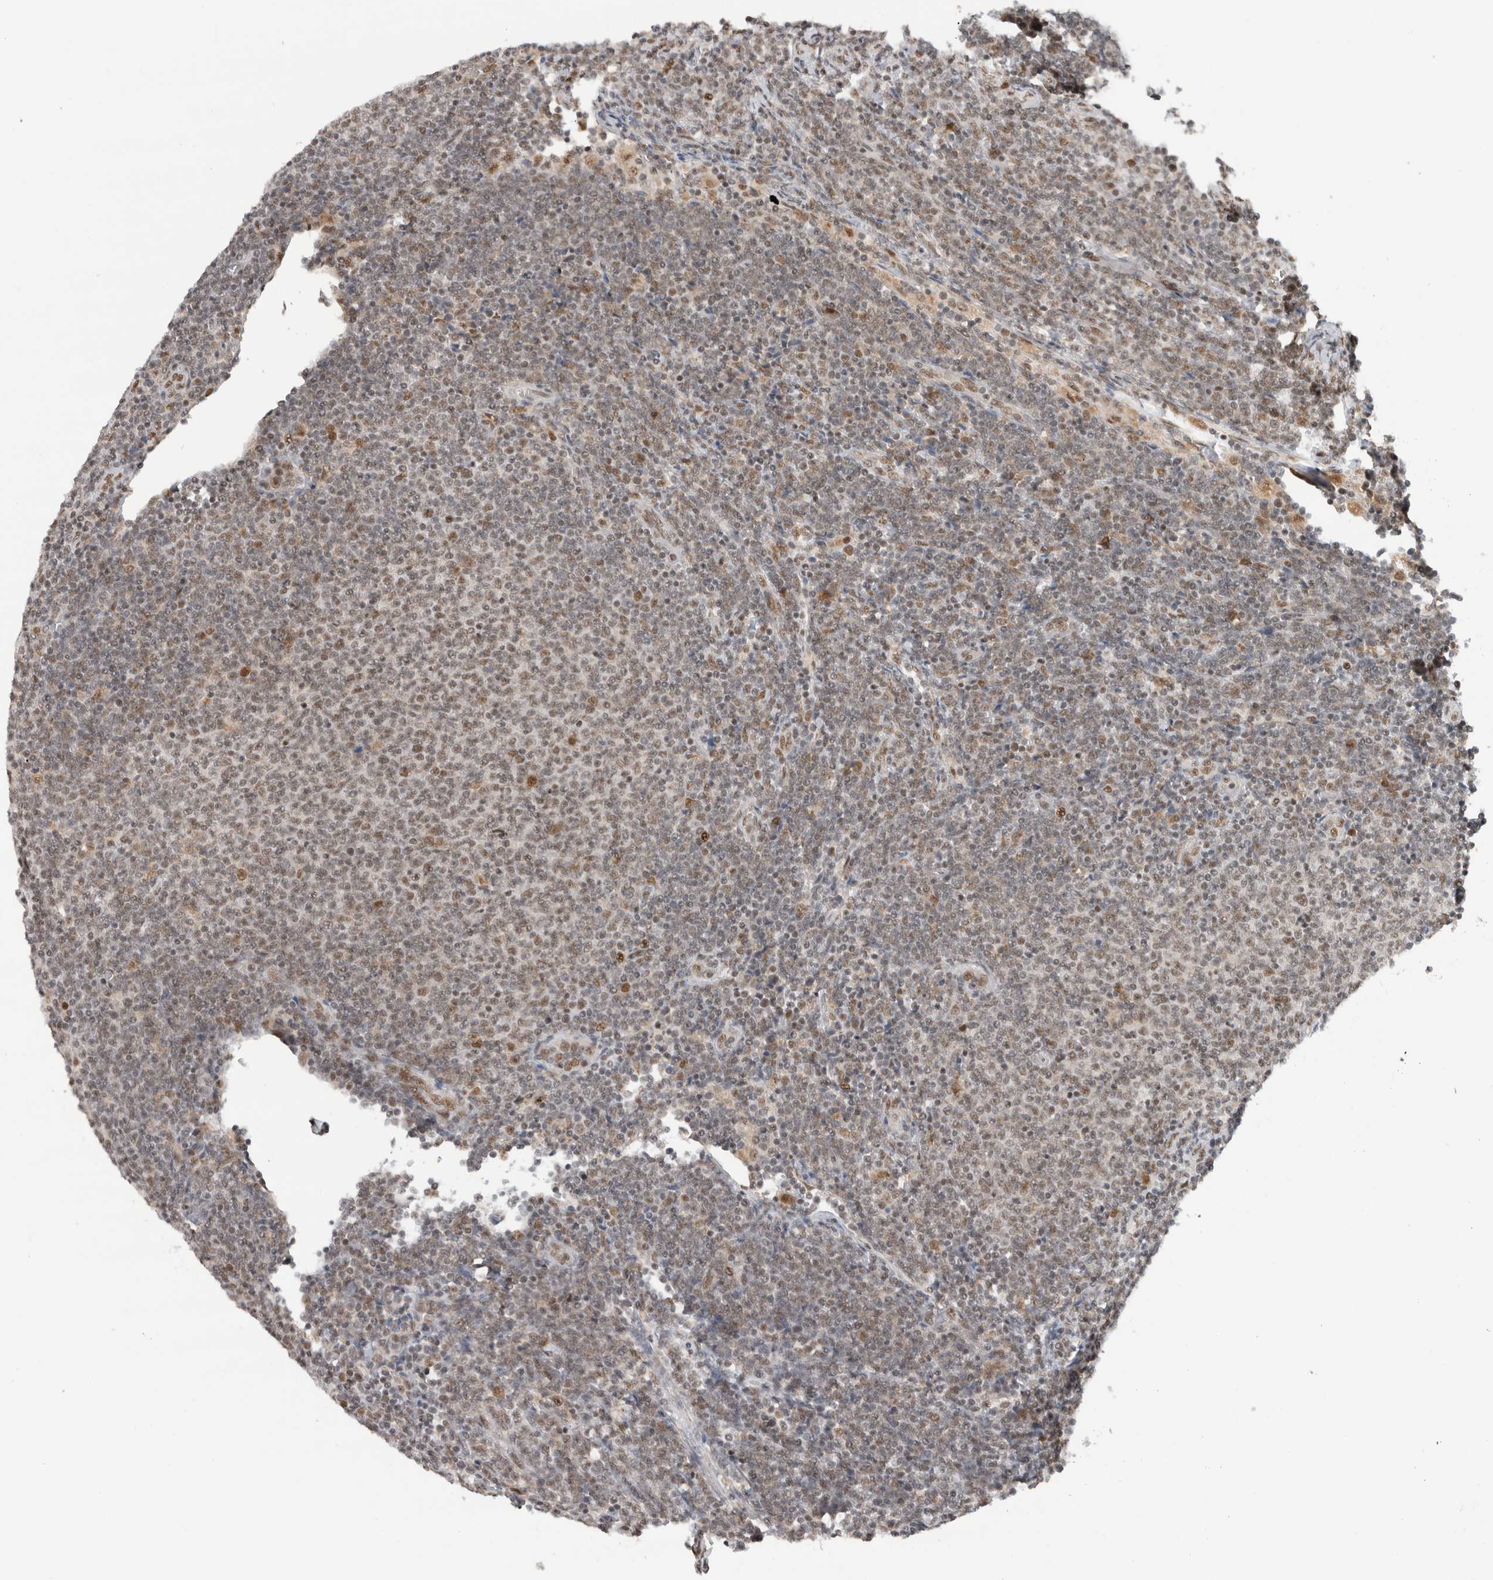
{"staining": {"intensity": "weak", "quantity": "25%-75%", "location": "nuclear"}, "tissue": "lymphoma", "cell_type": "Tumor cells", "image_type": "cancer", "snomed": [{"axis": "morphology", "description": "Malignant lymphoma, non-Hodgkin's type, Low grade"}, {"axis": "topography", "description": "Lymph node"}], "caption": "Immunohistochemical staining of human lymphoma displays low levels of weak nuclear protein positivity in about 25%-75% of tumor cells.", "gene": "NCAPG2", "patient": {"sex": "male", "age": 66}}